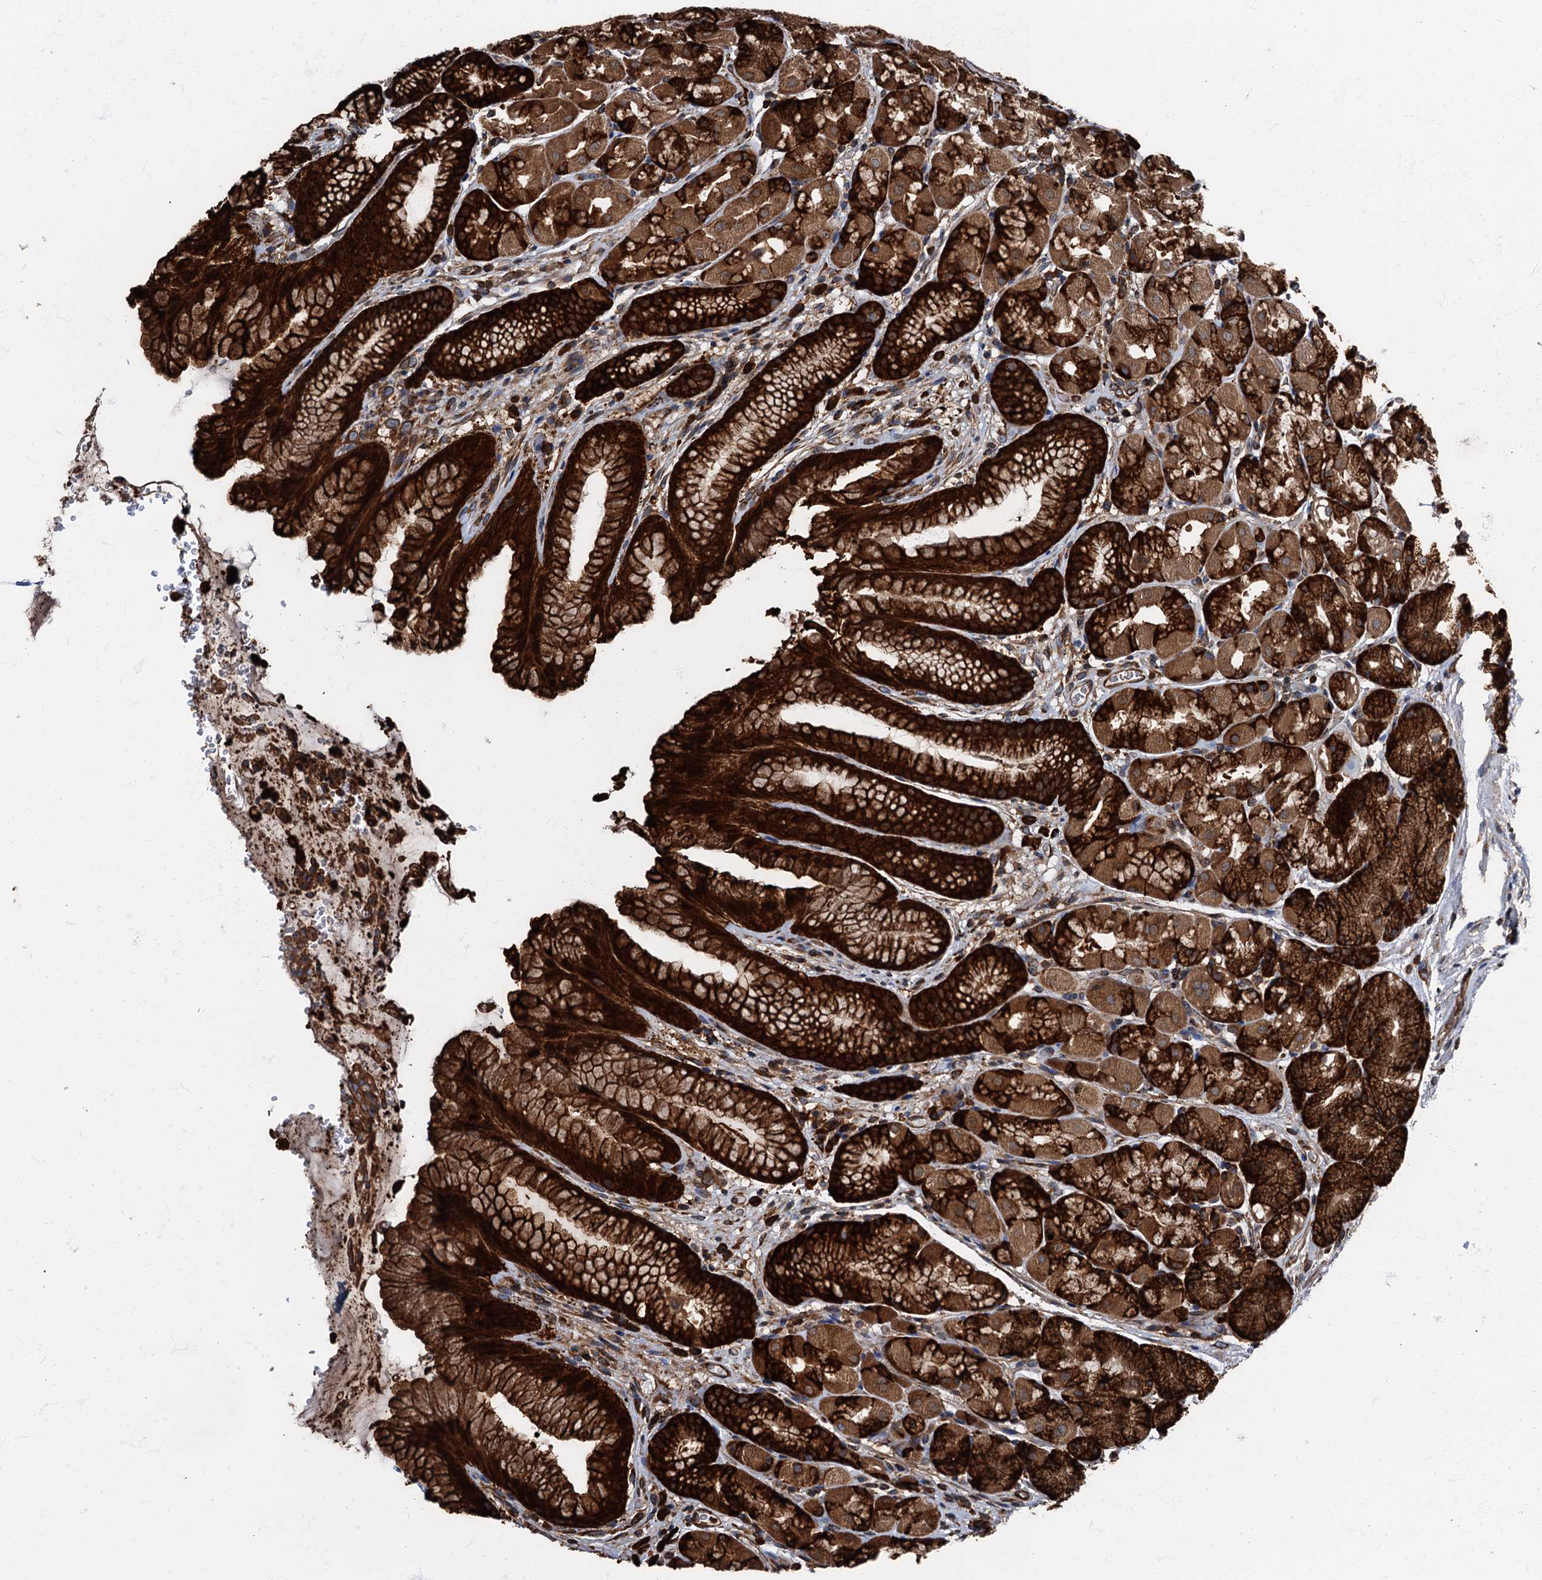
{"staining": {"intensity": "strong", "quantity": ">75%", "location": "cytoplasmic/membranous"}, "tissue": "stomach", "cell_type": "Glandular cells", "image_type": "normal", "snomed": [{"axis": "morphology", "description": "Normal tissue, NOS"}, {"axis": "topography", "description": "Stomach"}], "caption": "About >75% of glandular cells in unremarkable human stomach exhibit strong cytoplasmic/membranous protein expression as visualized by brown immunohistochemical staining.", "gene": "ATP2C1", "patient": {"sex": "male", "age": 63}}